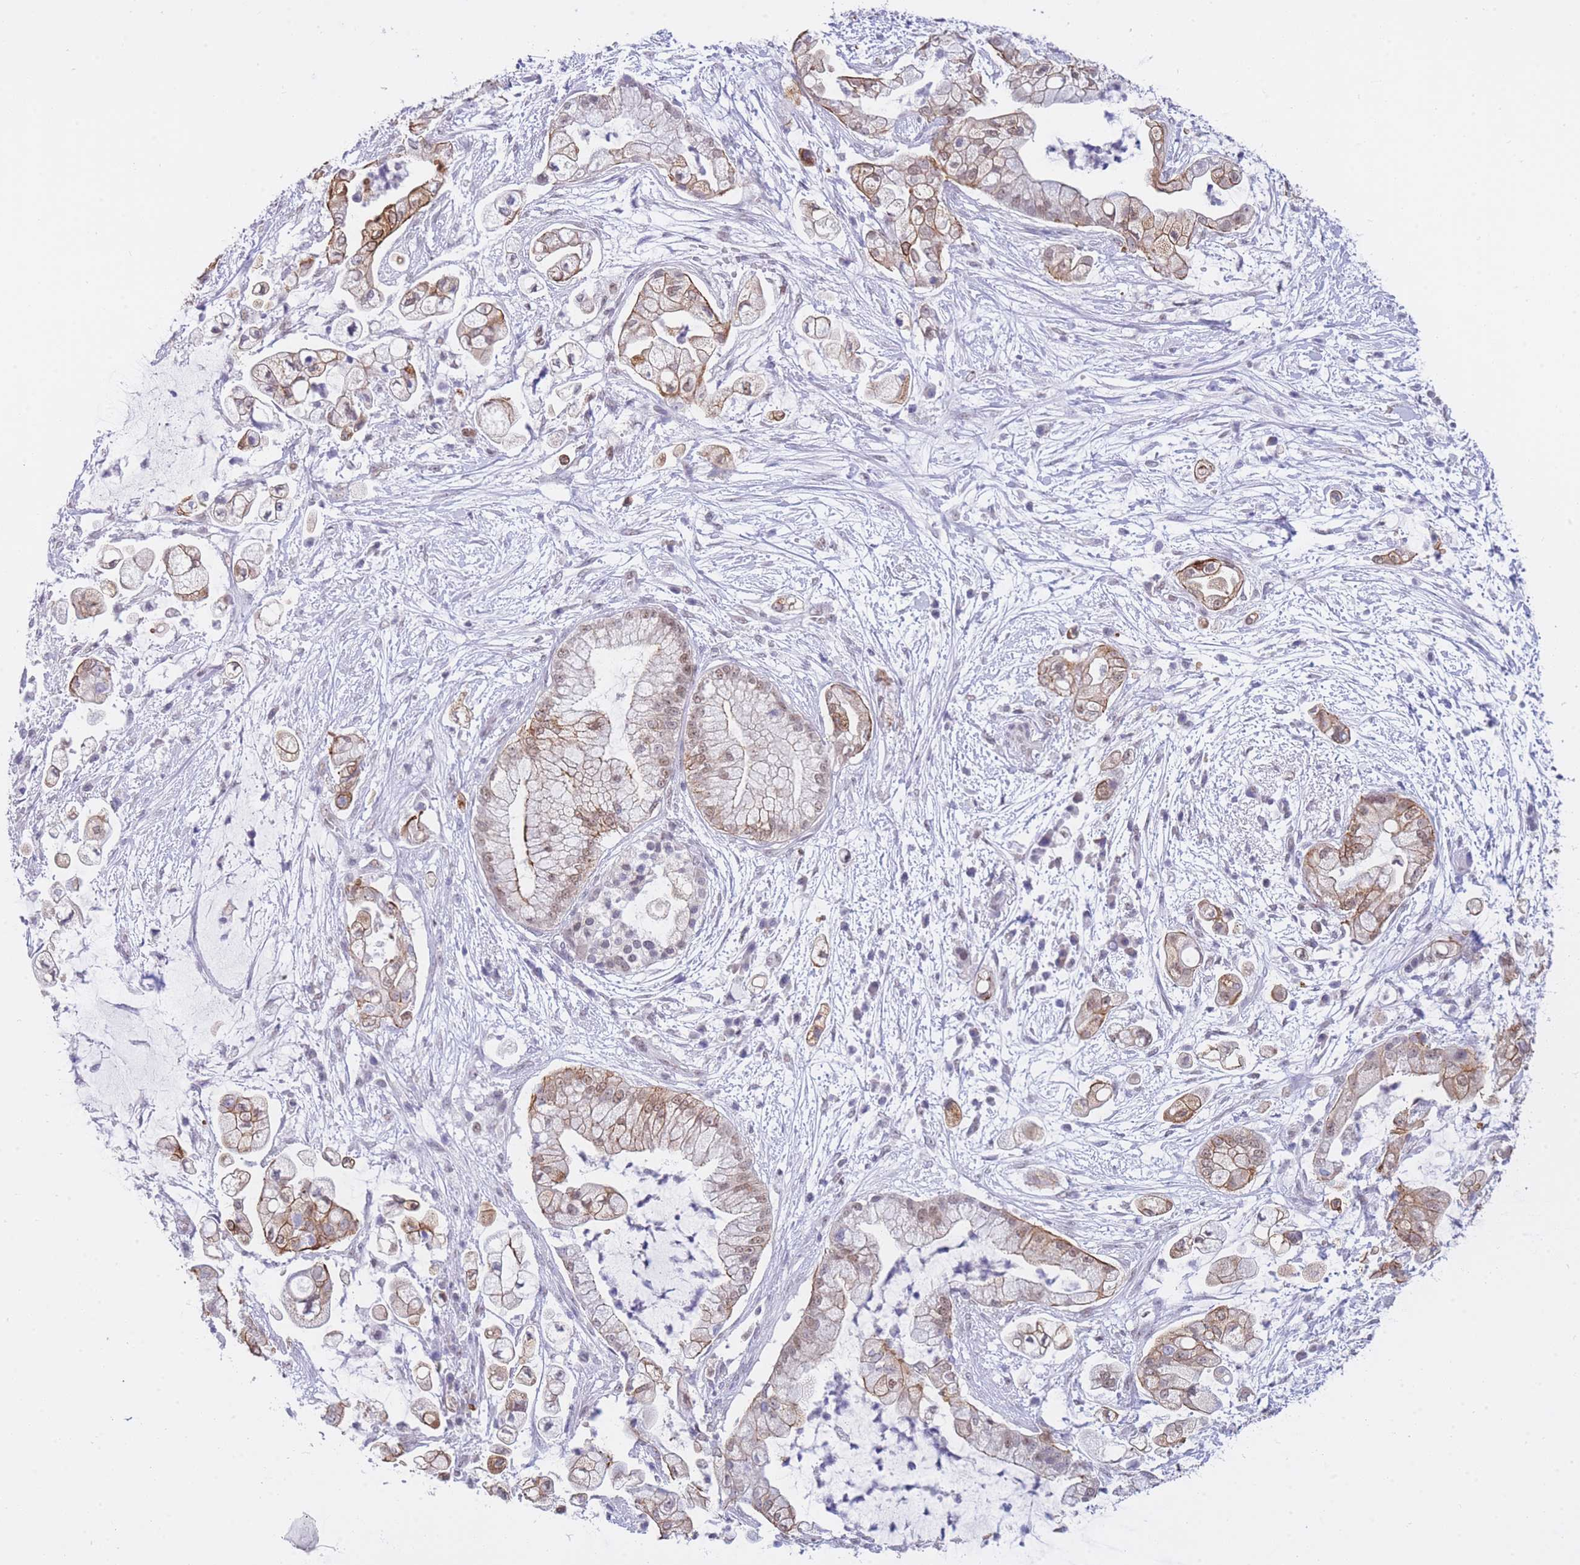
{"staining": {"intensity": "strong", "quantity": ">75%", "location": "cytoplasmic/membranous,nuclear"}, "tissue": "pancreatic cancer", "cell_type": "Tumor cells", "image_type": "cancer", "snomed": [{"axis": "morphology", "description": "Adenocarcinoma, NOS"}, {"axis": "topography", "description": "Pancreas"}], "caption": "Tumor cells show high levels of strong cytoplasmic/membranous and nuclear positivity in about >75% of cells in adenocarcinoma (pancreatic).", "gene": "FRAT2", "patient": {"sex": "female", "age": 69}}